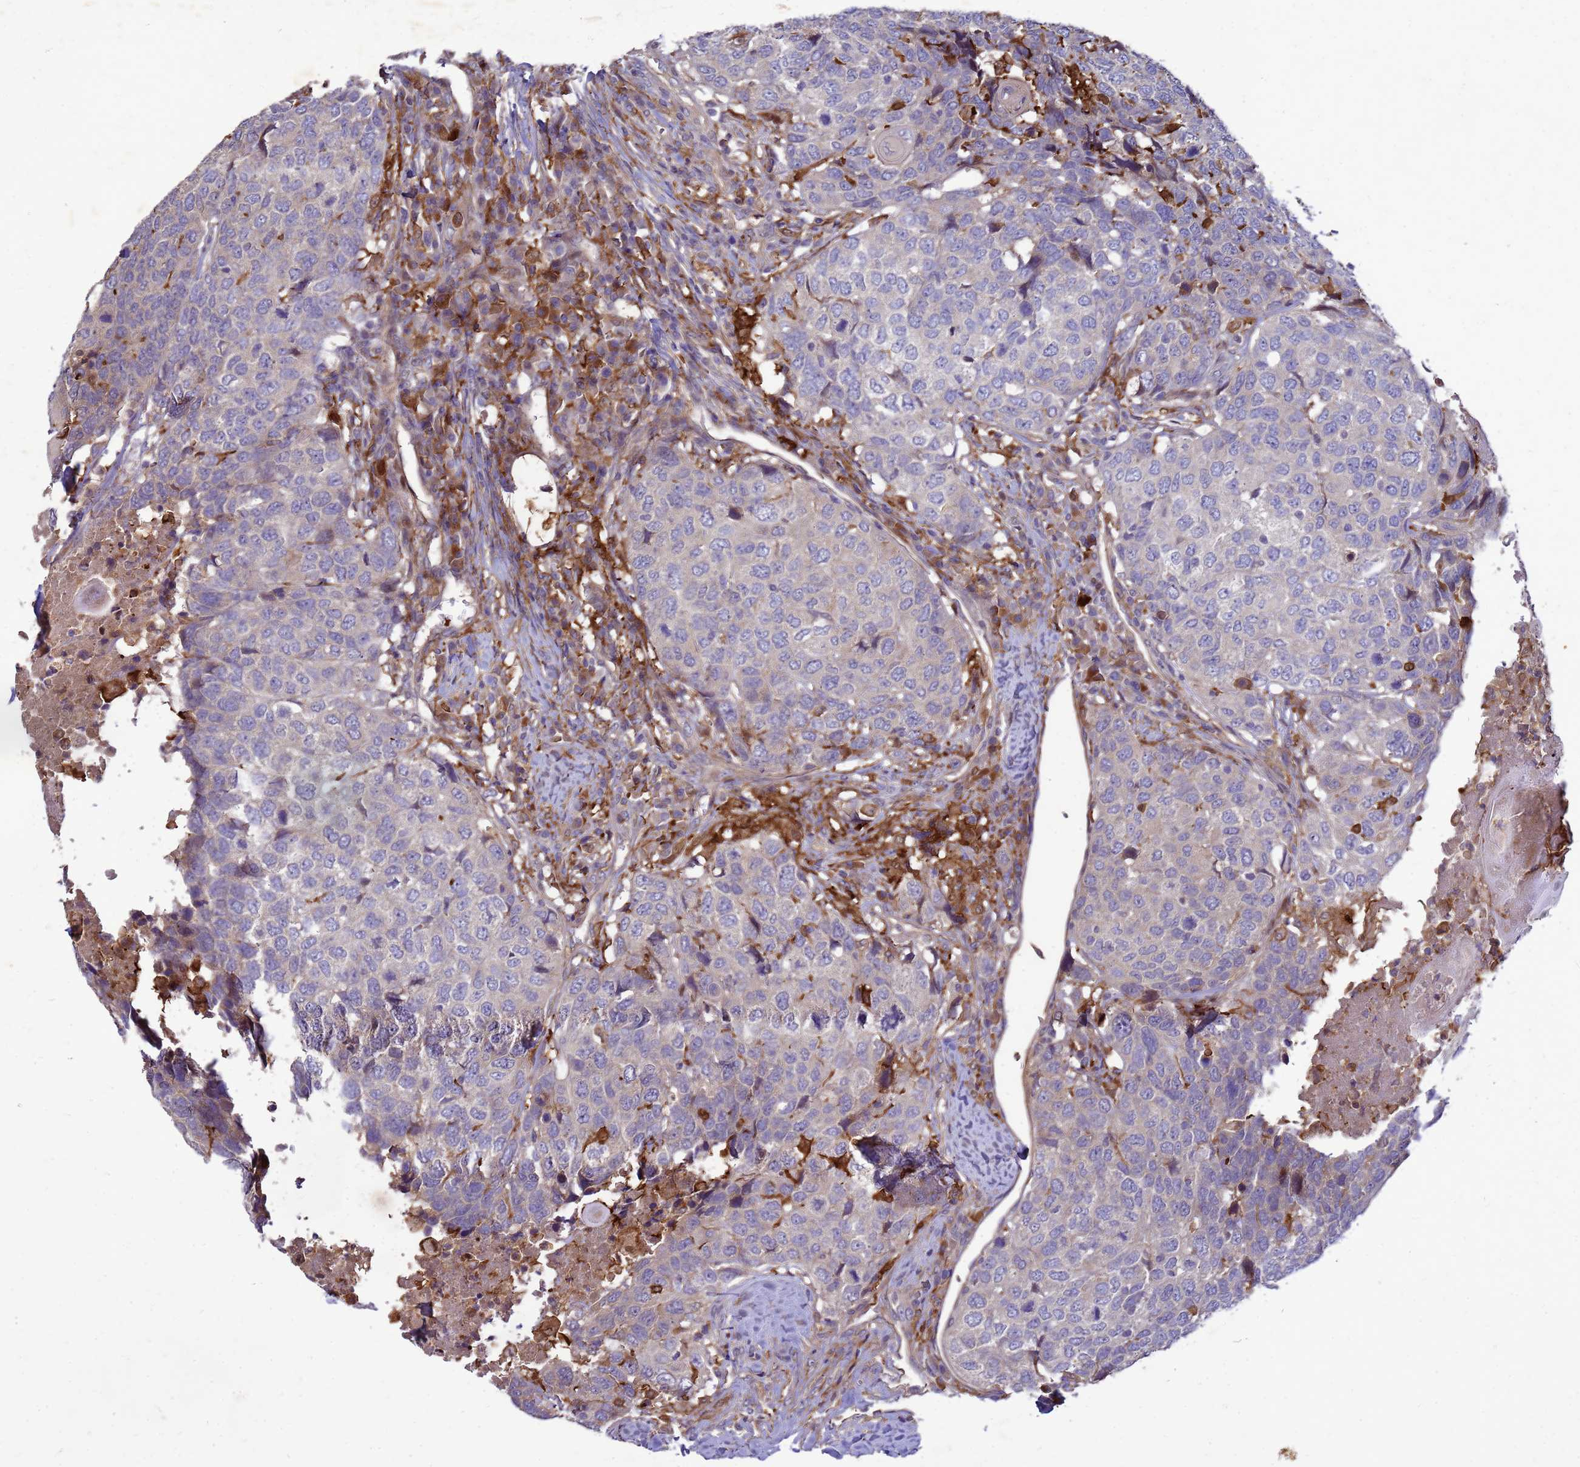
{"staining": {"intensity": "negative", "quantity": "none", "location": "none"}, "tissue": "head and neck cancer", "cell_type": "Tumor cells", "image_type": "cancer", "snomed": [{"axis": "morphology", "description": "Squamous cell carcinoma, NOS"}, {"axis": "topography", "description": "Head-Neck"}], "caption": "Head and neck cancer (squamous cell carcinoma) was stained to show a protein in brown. There is no significant positivity in tumor cells.", "gene": "RNF215", "patient": {"sex": "male", "age": 66}}